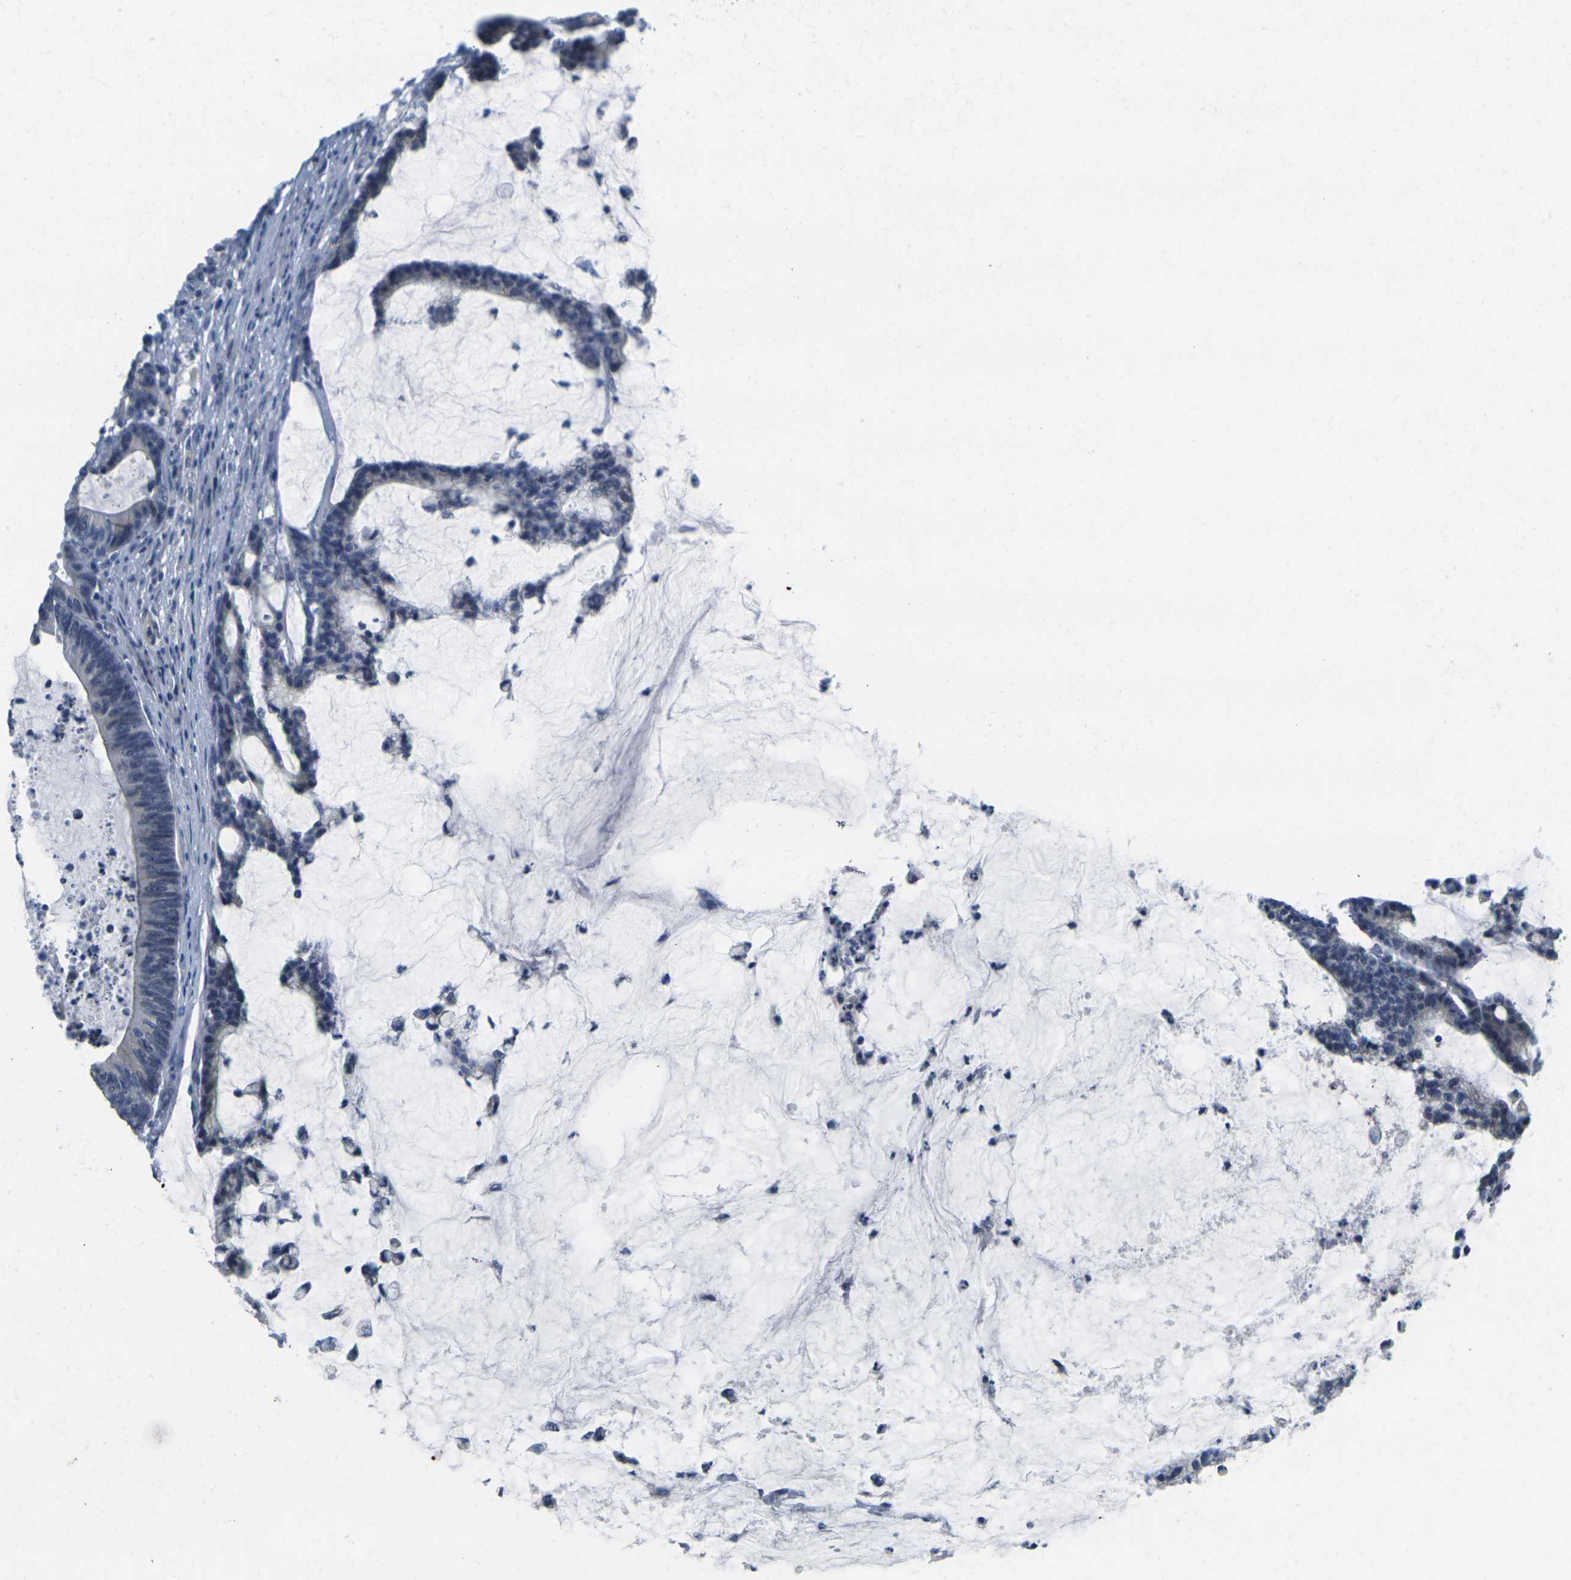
{"staining": {"intensity": "negative", "quantity": "none", "location": "none"}, "tissue": "colorectal cancer", "cell_type": "Tumor cells", "image_type": "cancer", "snomed": [{"axis": "morphology", "description": "Adenocarcinoma, NOS"}, {"axis": "topography", "description": "Colon"}], "caption": "Tumor cells are negative for protein expression in human colorectal cancer.", "gene": "GPR15", "patient": {"sex": "female", "age": 84}}